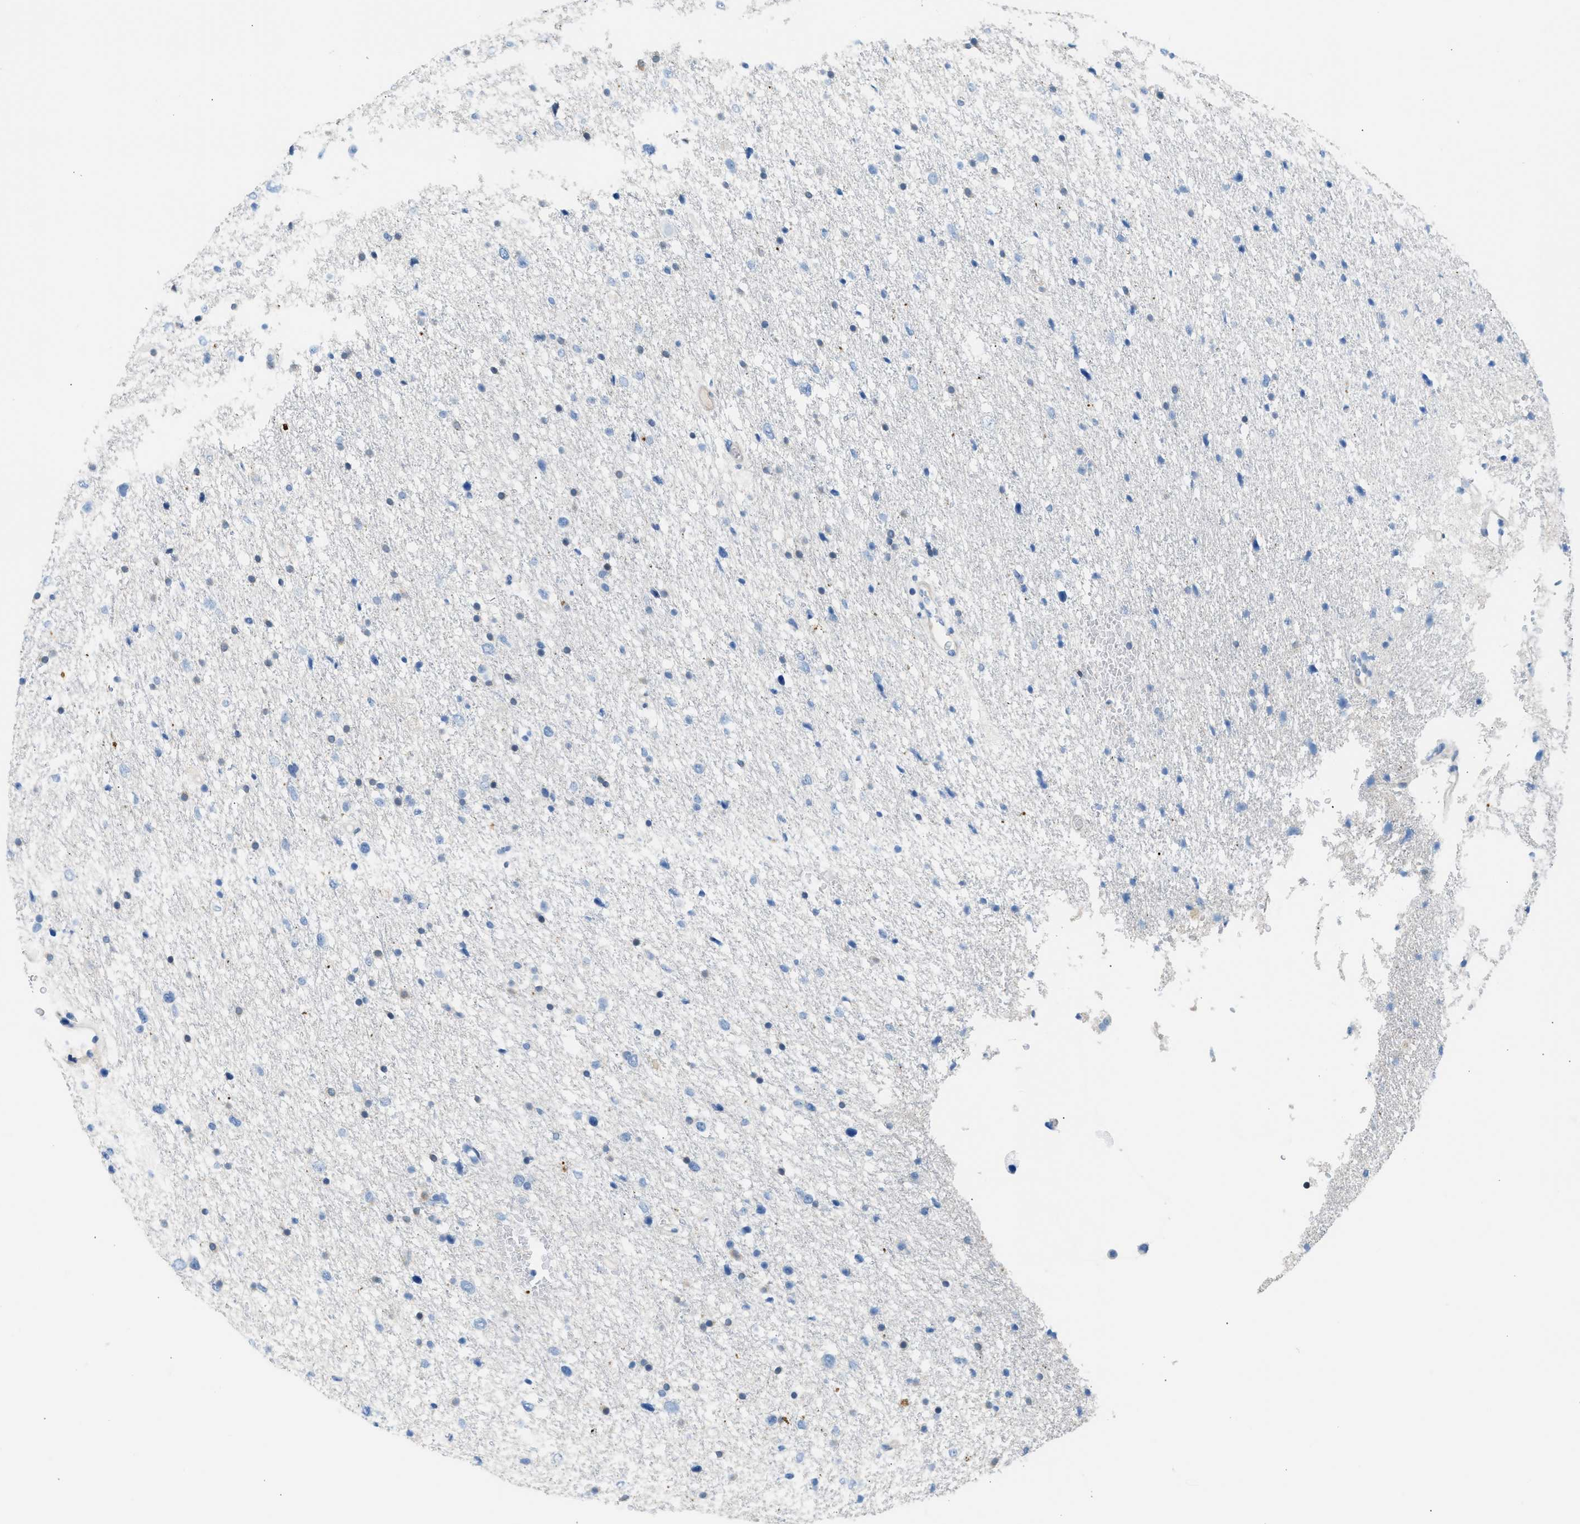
{"staining": {"intensity": "negative", "quantity": "none", "location": "none"}, "tissue": "glioma", "cell_type": "Tumor cells", "image_type": "cancer", "snomed": [{"axis": "morphology", "description": "Glioma, malignant, Low grade"}, {"axis": "topography", "description": "Brain"}], "caption": "High power microscopy histopathology image of an immunohistochemistry micrograph of malignant low-grade glioma, revealing no significant expression in tumor cells.", "gene": "SPAM1", "patient": {"sex": "female", "age": 37}}